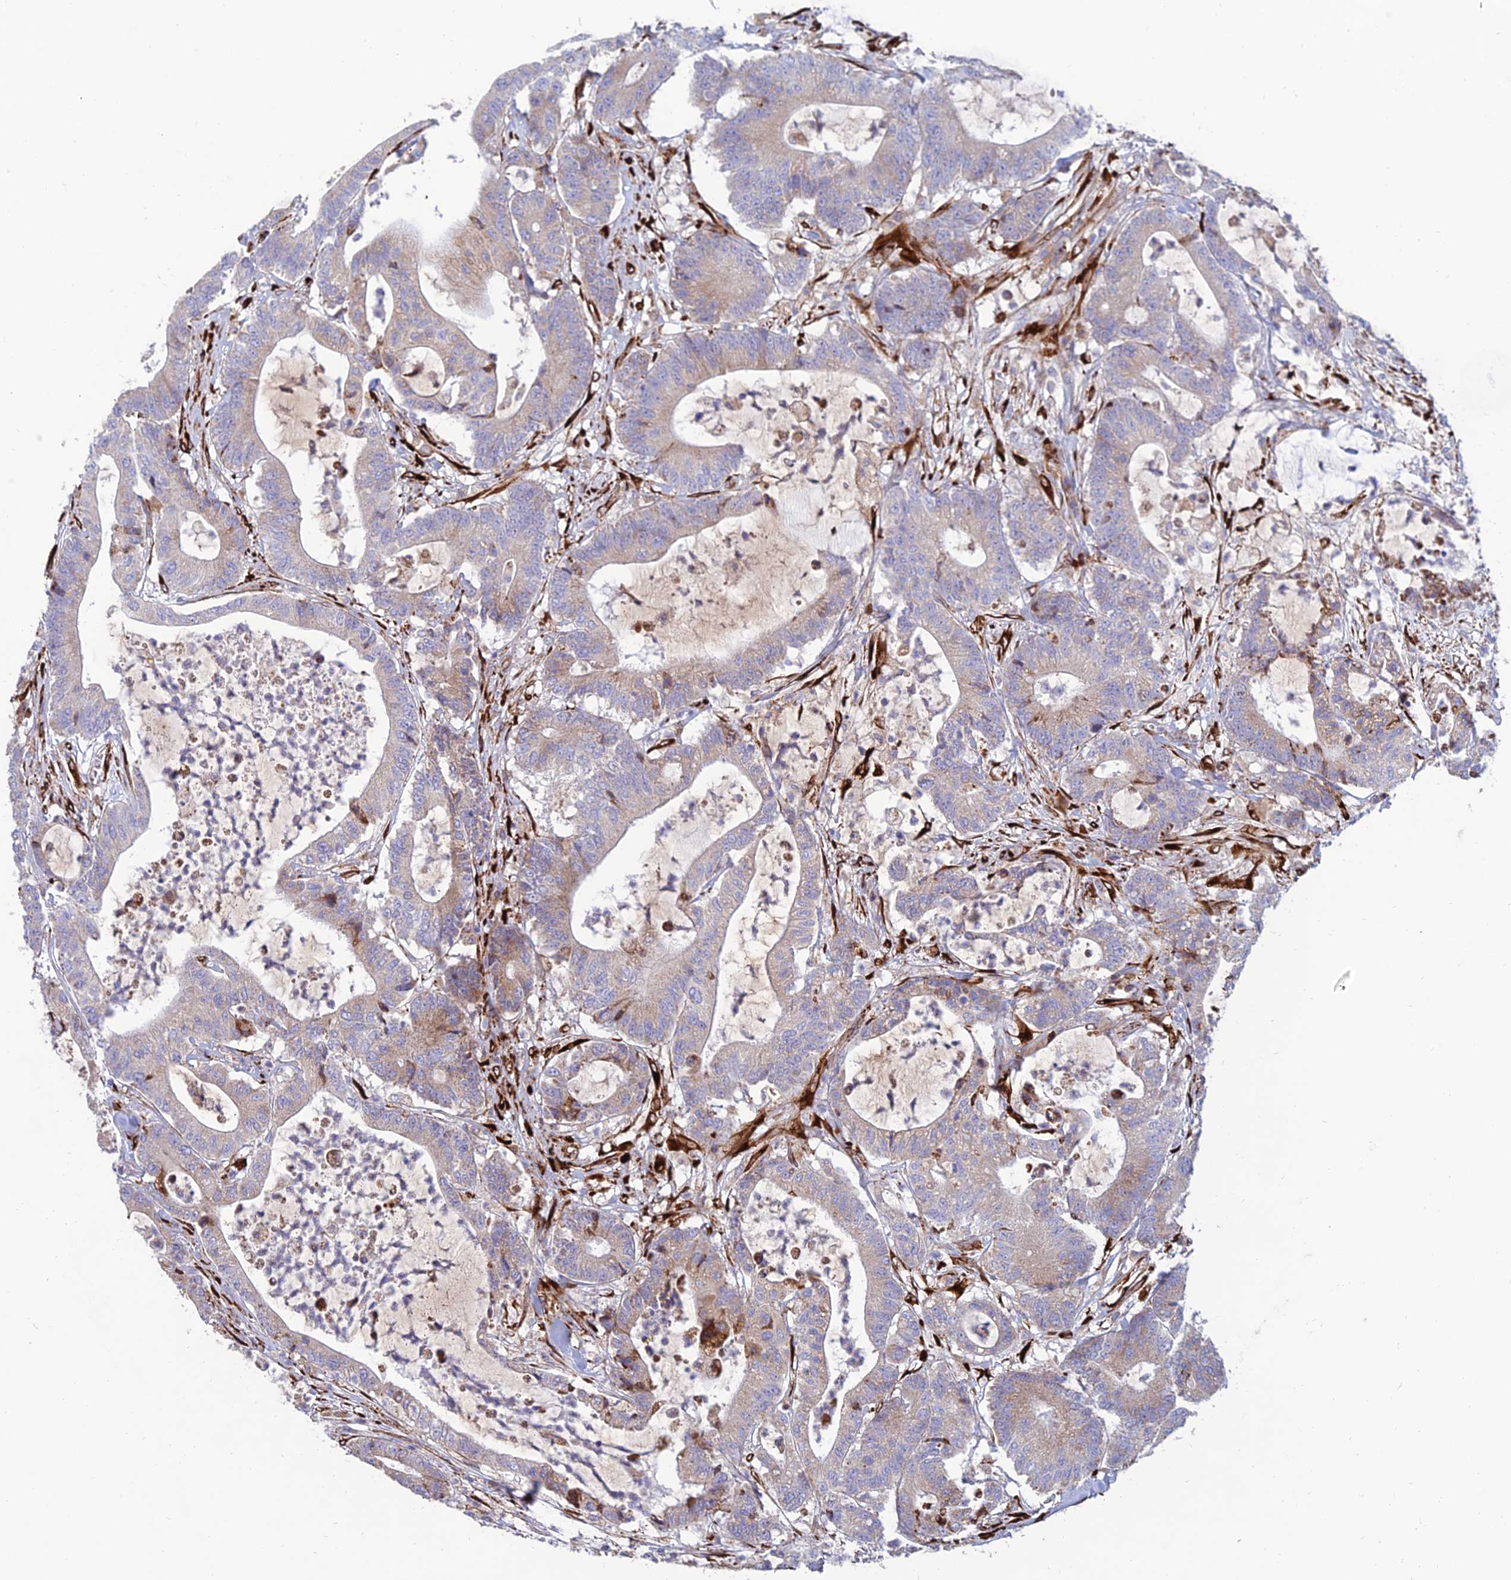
{"staining": {"intensity": "weak", "quantity": "25%-75%", "location": "cytoplasmic/membranous"}, "tissue": "colorectal cancer", "cell_type": "Tumor cells", "image_type": "cancer", "snomed": [{"axis": "morphology", "description": "Adenocarcinoma, NOS"}, {"axis": "topography", "description": "Colon"}], "caption": "Immunohistochemistry histopathology image of human colorectal adenocarcinoma stained for a protein (brown), which demonstrates low levels of weak cytoplasmic/membranous expression in approximately 25%-75% of tumor cells.", "gene": "RCN3", "patient": {"sex": "female", "age": 84}}